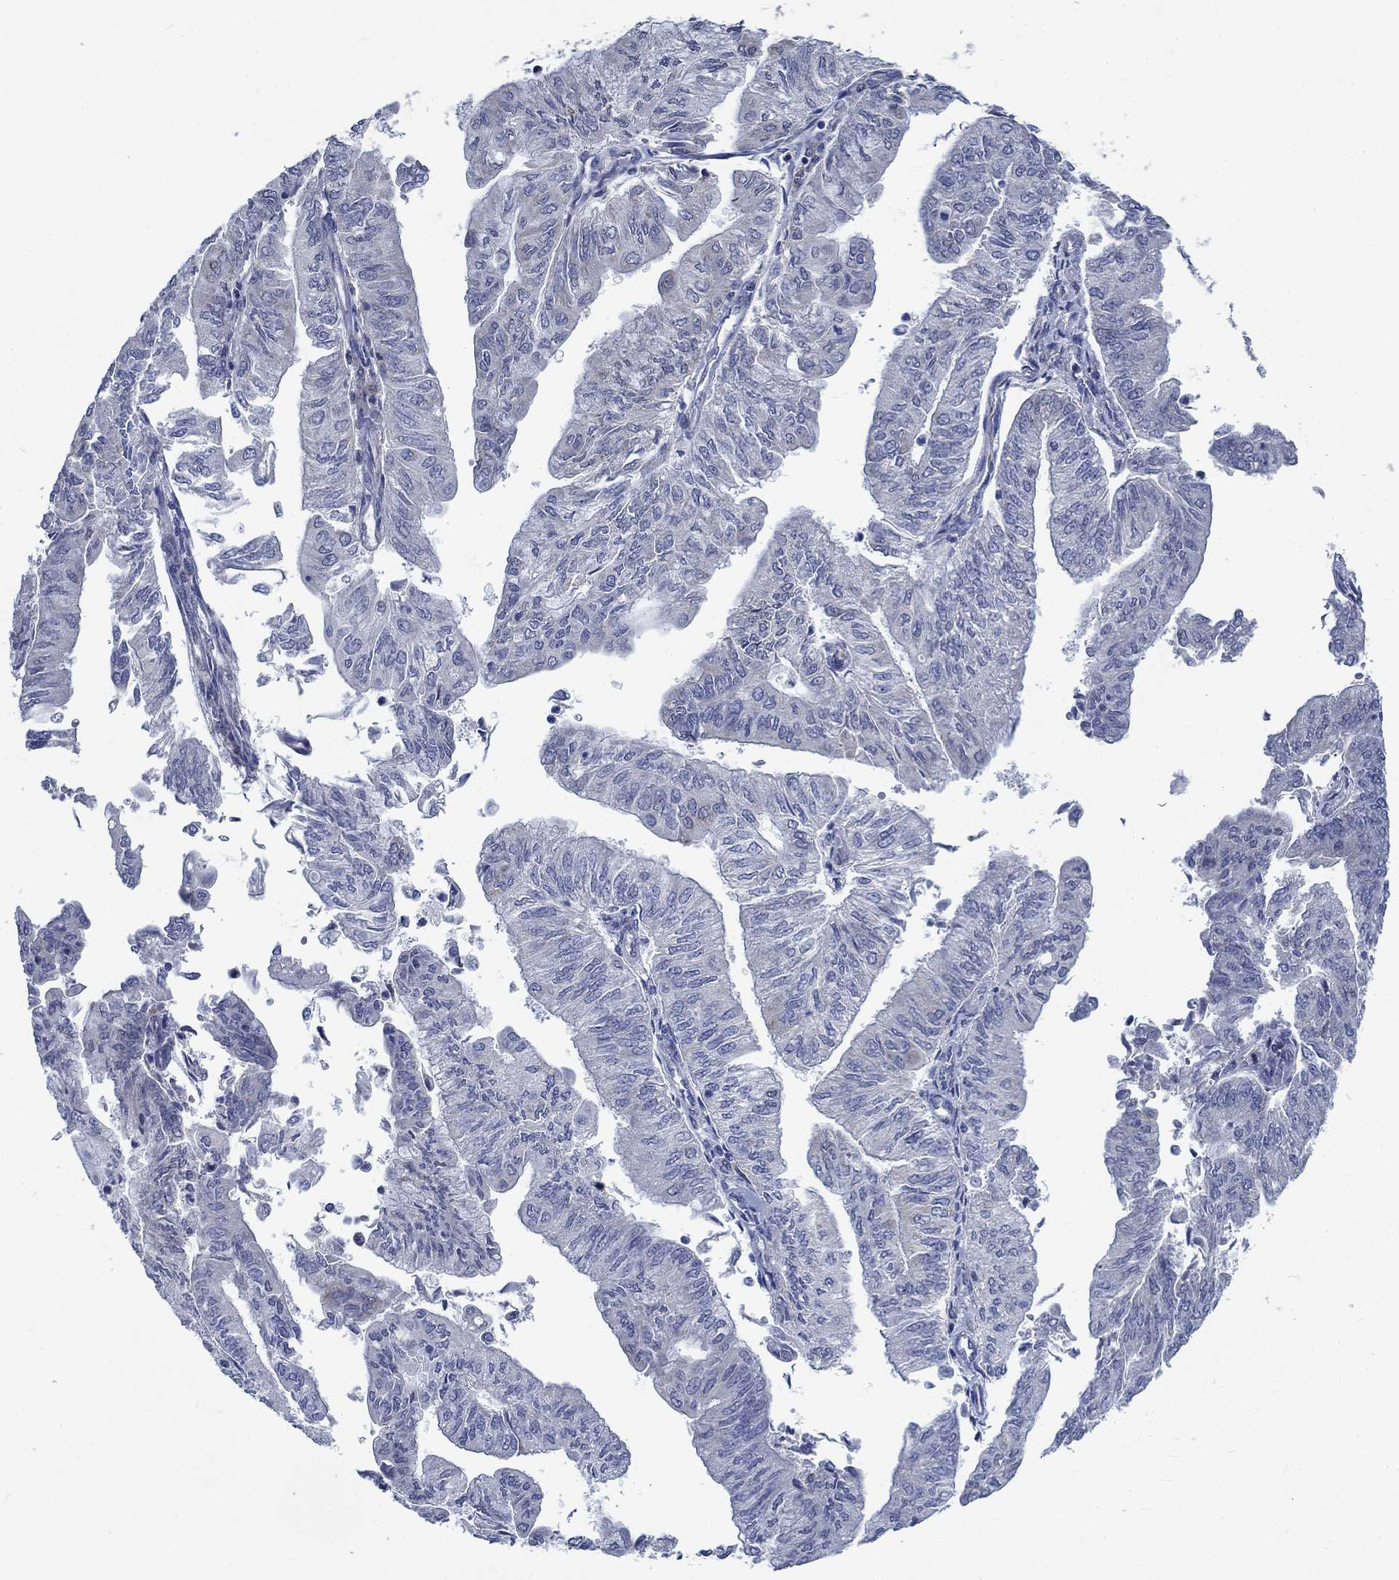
{"staining": {"intensity": "negative", "quantity": "none", "location": "none"}, "tissue": "endometrial cancer", "cell_type": "Tumor cells", "image_type": "cancer", "snomed": [{"axis": "morphology", "description": "Adenocarcinoma, NOS"}, {"axis": "topography", "description": "Endometrium"}], "caption": "Immunohistochemistry (IHC) image of adenocarcinoma (endometrial) stained for a protein (brown), which exhibits no expression in tumor cells.", "gene": "MMP24", "patient": {"sex": "female", "age": 59}}